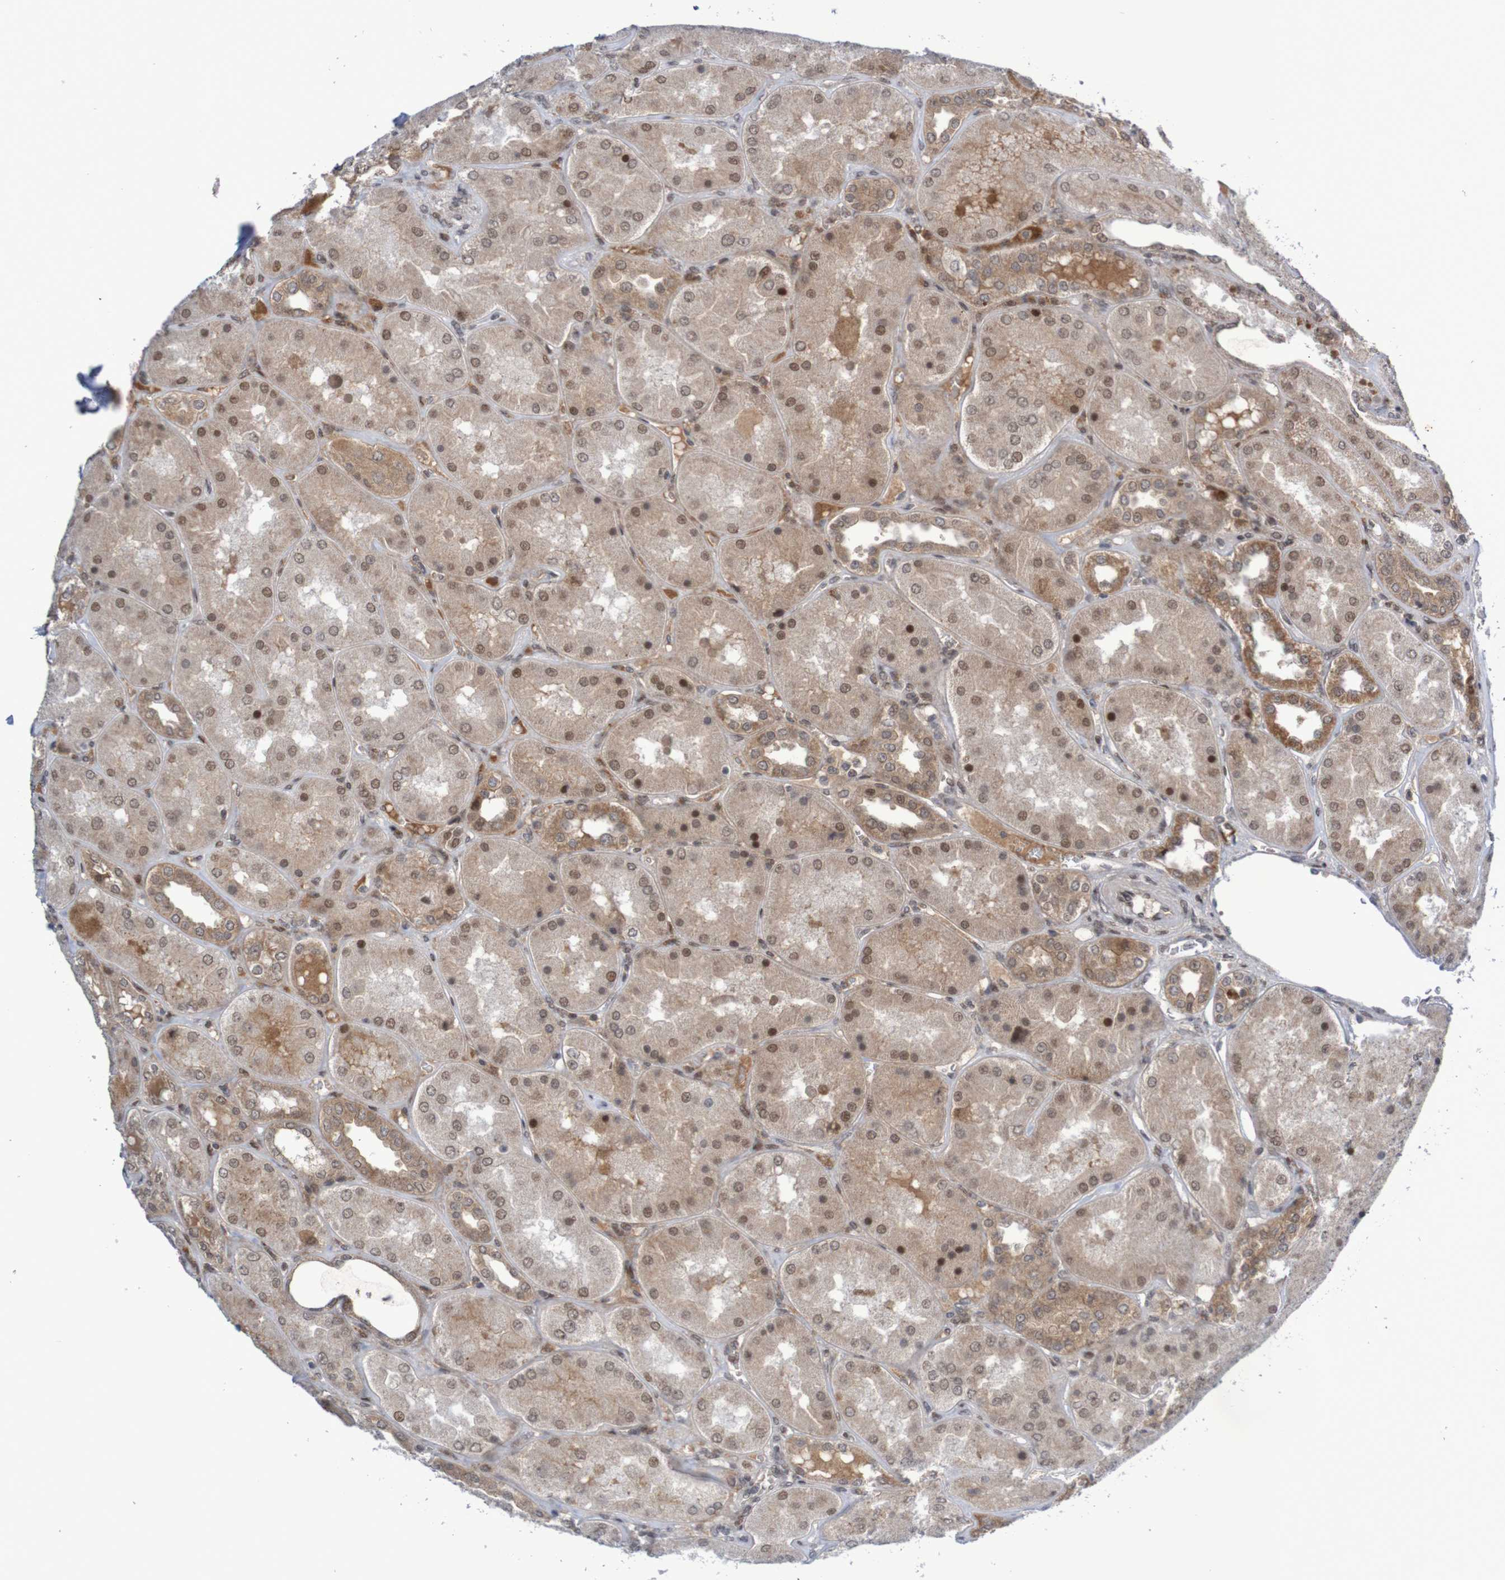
{"staining": {"intensity": "moderate", "quantity": ">75%", "location": "nuclear"}, "tissue": "kidney", "cell_type": "Cells in glomeruli", "image_type": "normal", "snomed": [{"axis": "morphology", "description": "Normal tissue, NOS"}, {"axis": "topography", "description": "Kidney"}], "caption": "Immunohistochemical staining of benign human kidney displays moderate nuclear protein positivity in about >75% of cells in glomeruli.", "gene": "ITLN1", "patient": {"sex": "female", "age": 56}}